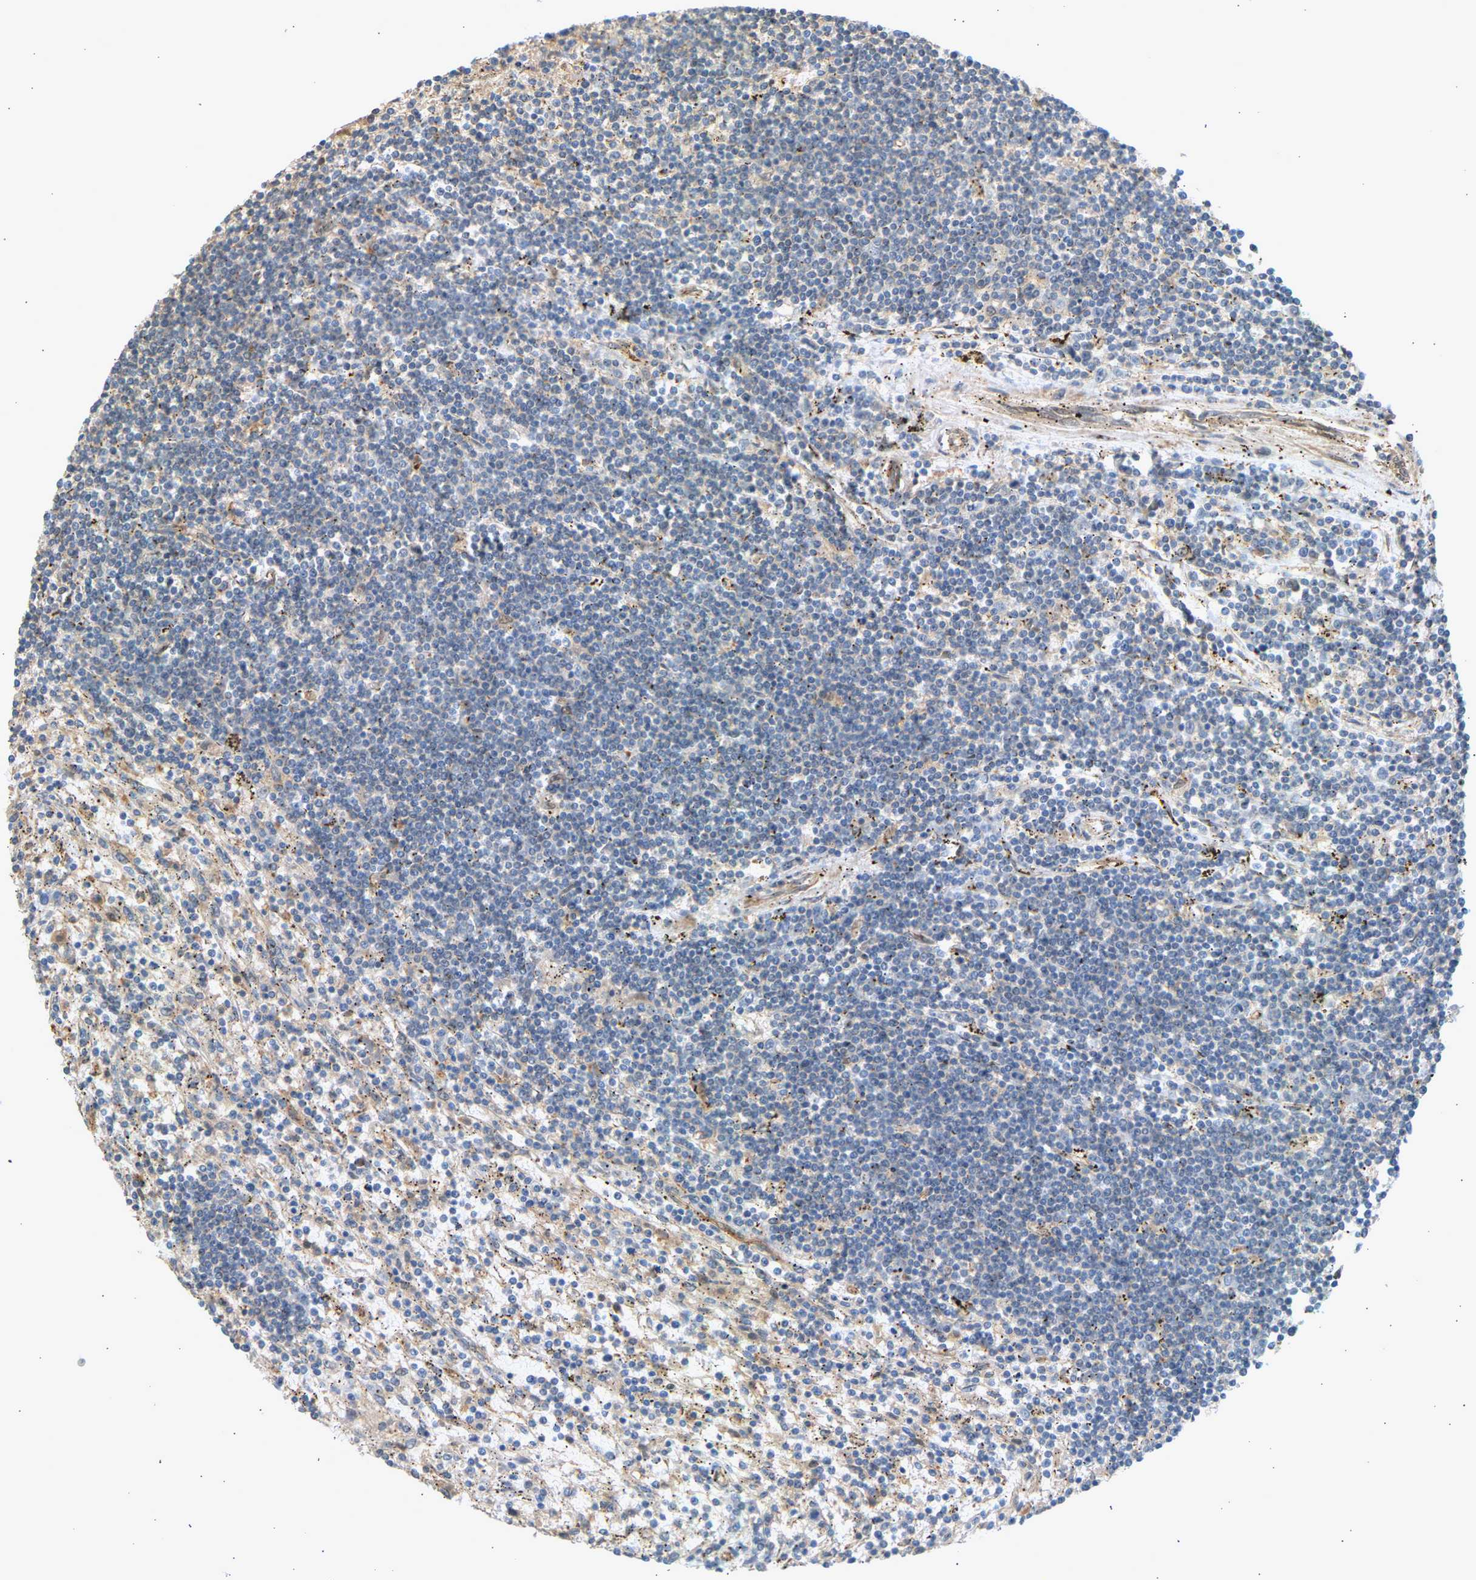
{"staining": {"intensity": "negative", "quantity": "none", "location": "none"}, "tissue": "lymphoma", "cell_type": "Tumor cells", "image_type": "cancer", "snomed": [{"axis": "morphology", "description": "Malignant lymphoma, non-Hodgkin's type, Low grade"}, {"axis": "topography", "description": "Spleen"}], "caption": "Micrograph shows no significant protein positivity in tumor cells of lymphoma. (DAB (3,3'-diaminobenzidine) immunohistochemistry (IHC), high magnification).", "gene": "RGL1", "patient": {"sex": "male", "age": 76}}